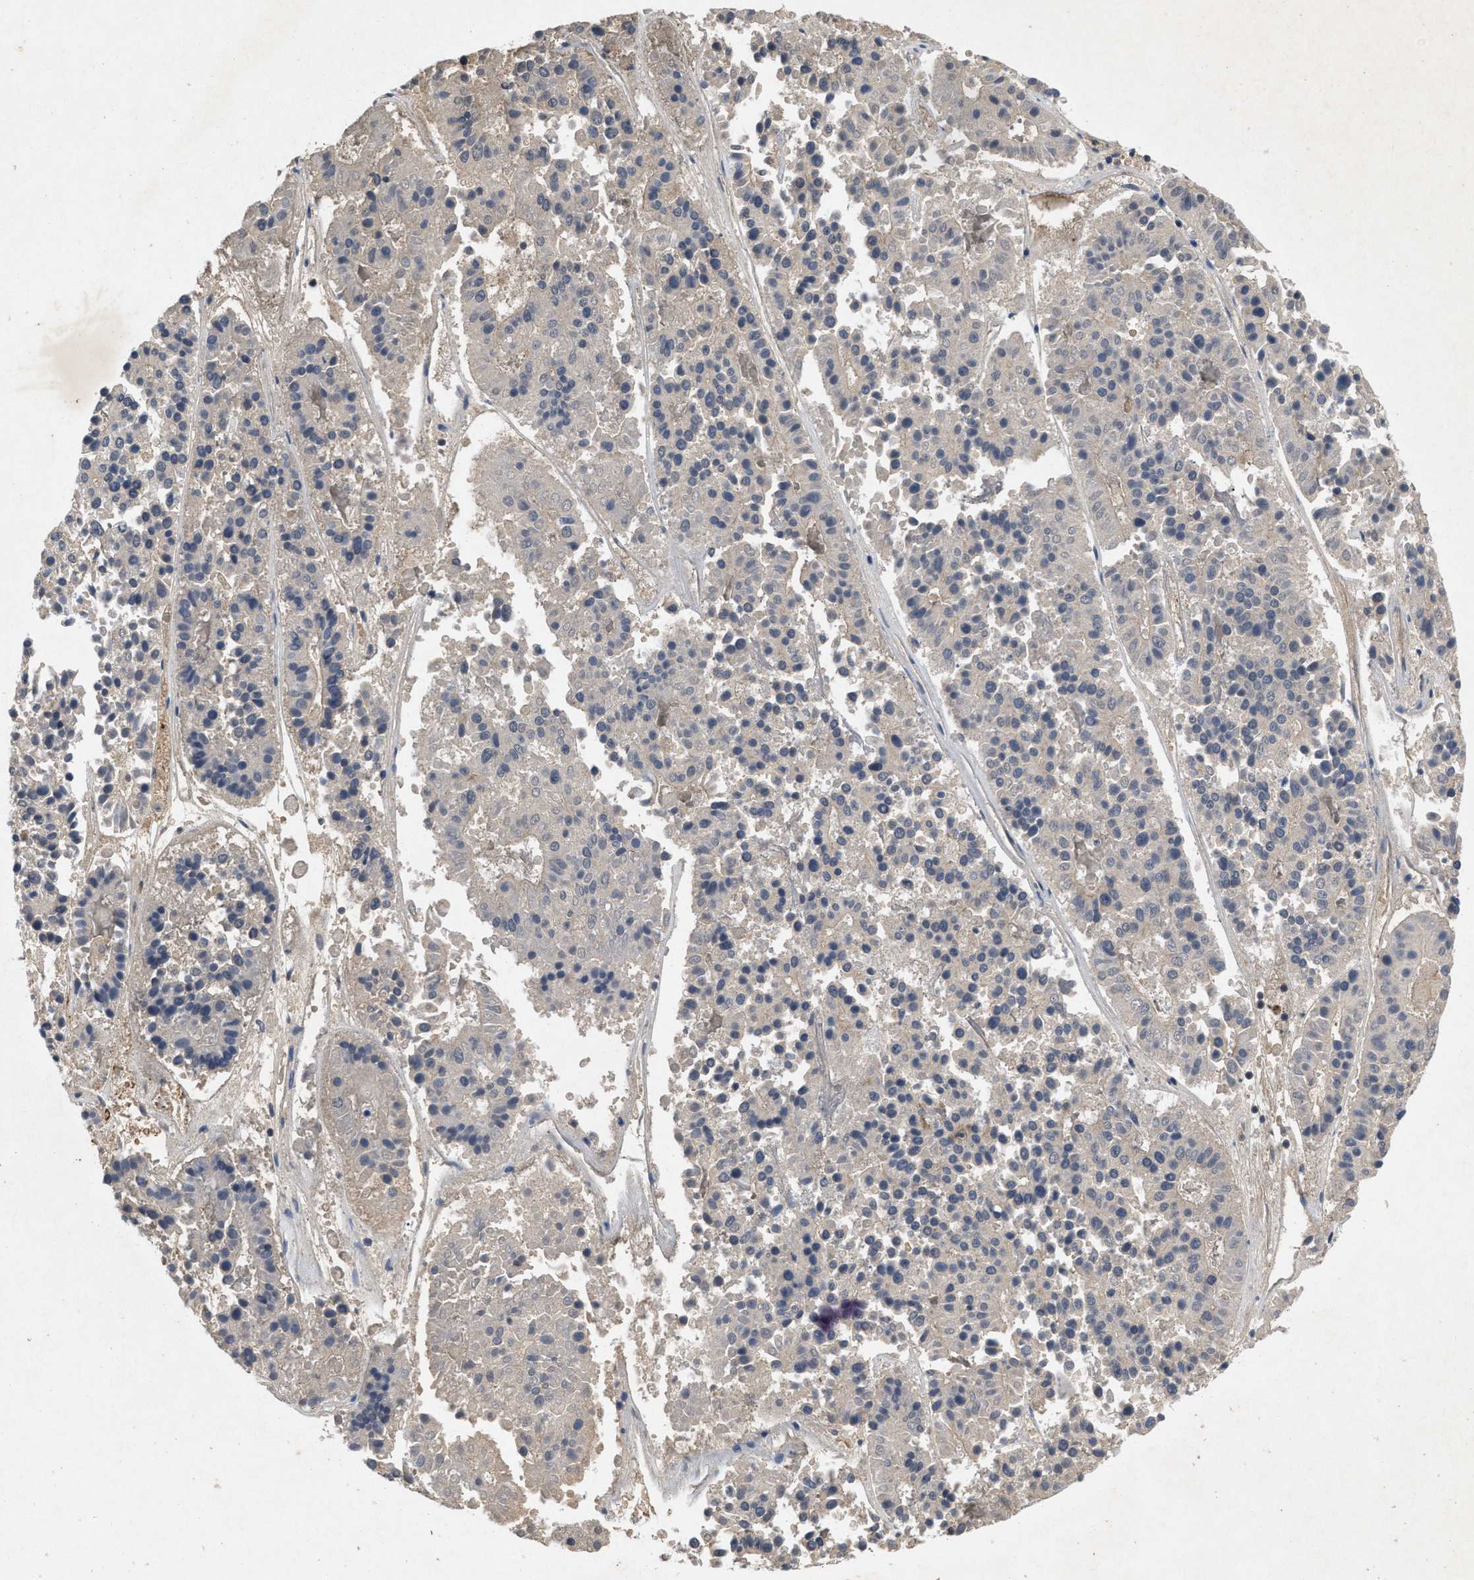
{"staining": {"intensity": "negative", "quantity": "none", "location": "none"}, "tissue": "pancreatic cancer", "cell_type": "Tumor cells", "image_type": "cancer", "snomed": [{"axis": "morphology", "description": "Adenocarcinoma, NOS"}, {"axis": "topography", "description": "Pancreas"}], "caption": "DAB (3,3'-diaminobenzidine) immunohistochemical staining of human pancreatic cancer shows no significant positivity in tumor cells.", "gene": "LPAR2", "patient": {"sex": "male", "age": 50}}